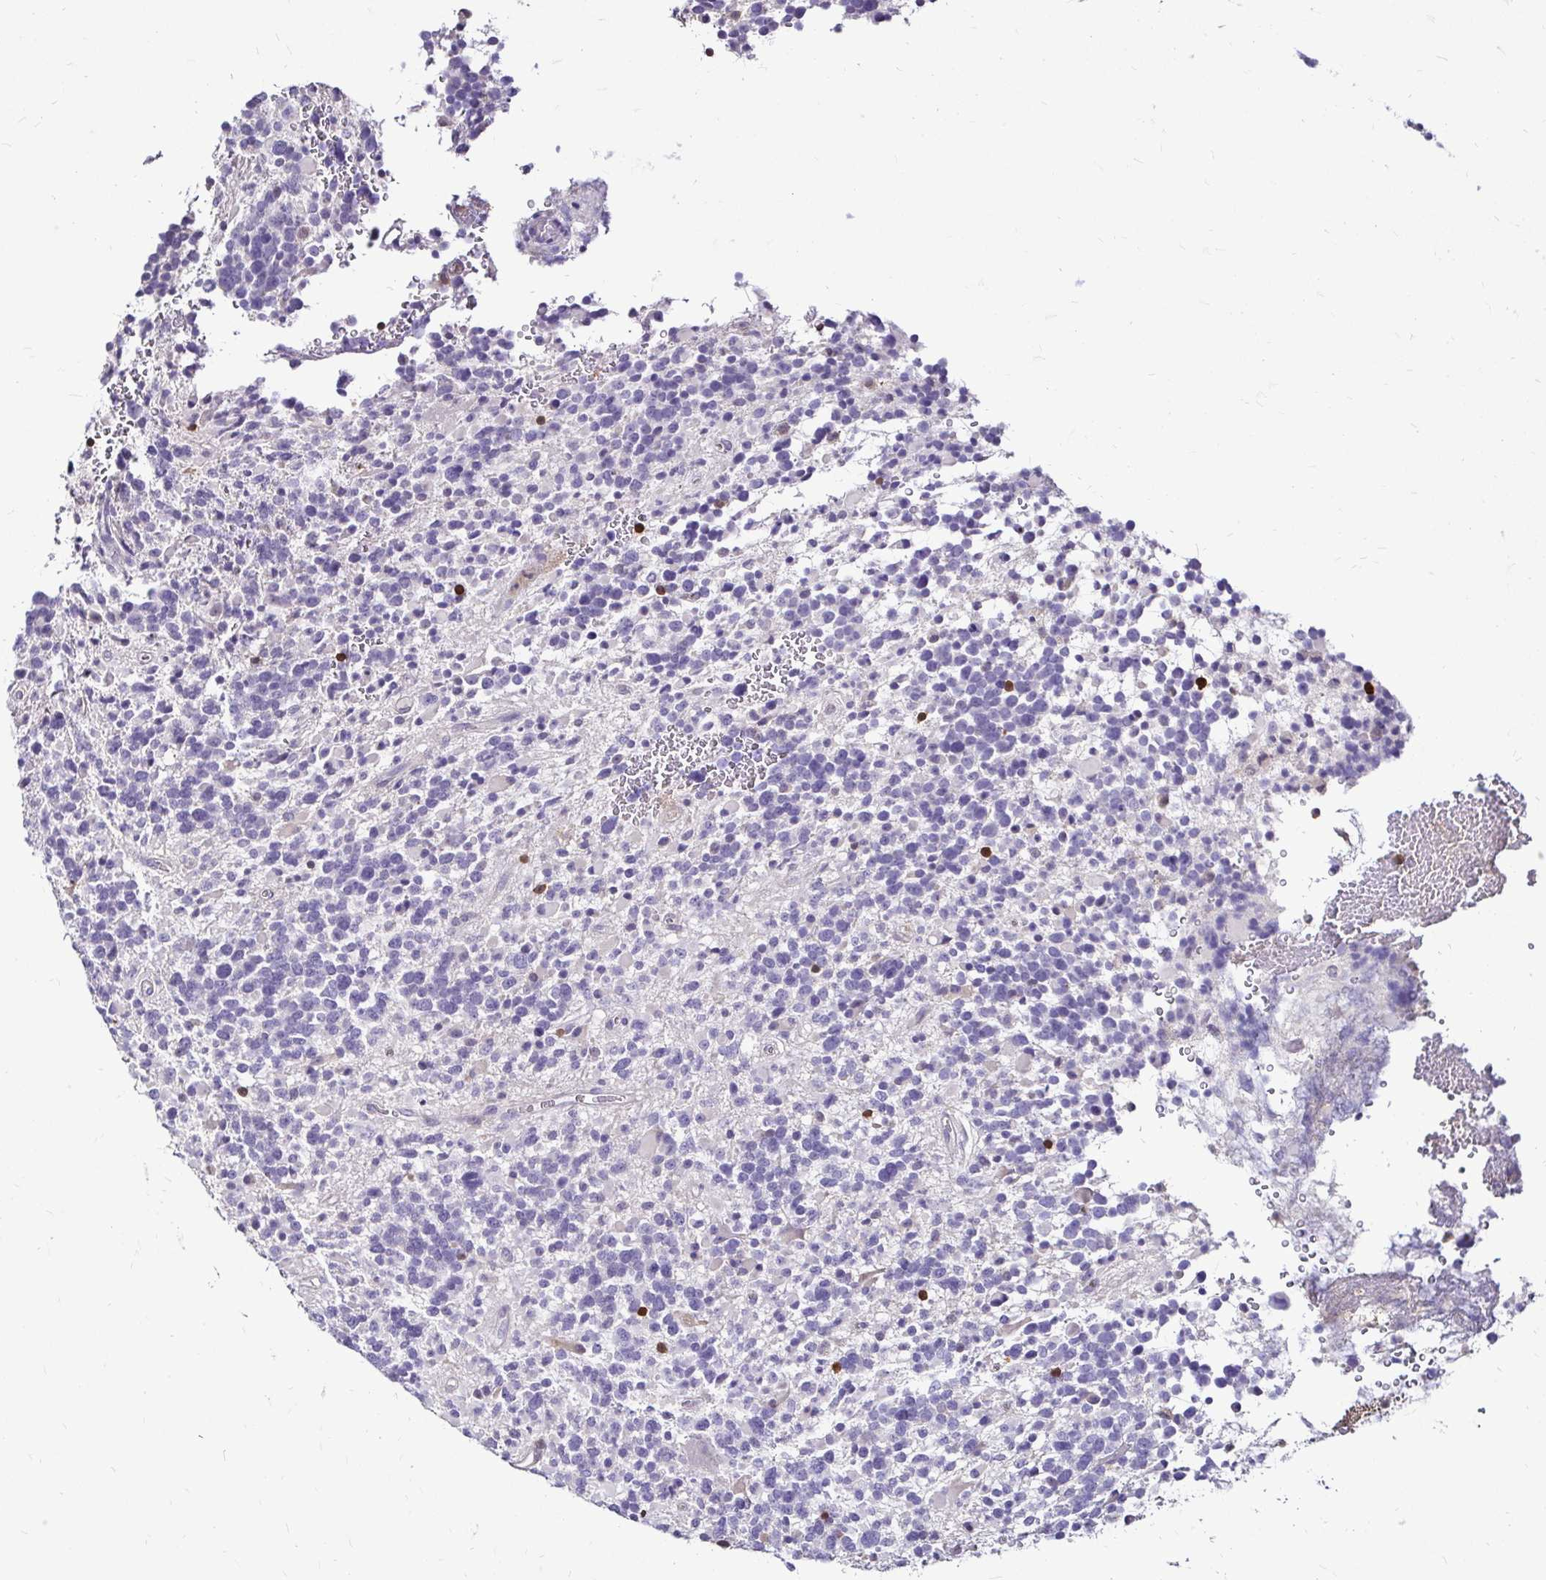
{"staining": {"intensity": "negative", "quantity": "none", "location": "none"}, "tissue": "glioma", "cell_type": "Tumor cells", "image_type": "cancer", "snomed": [{"axis": "morphology", "description": "Glioma, malignant, High grade"}, {"axis": "topography", "description": "Brain"}], "caption": "Tumor cells are negative for protein expression in human glioma.", "gene": "ZFP1", "patient": {"sex": "female", "age": 40}}